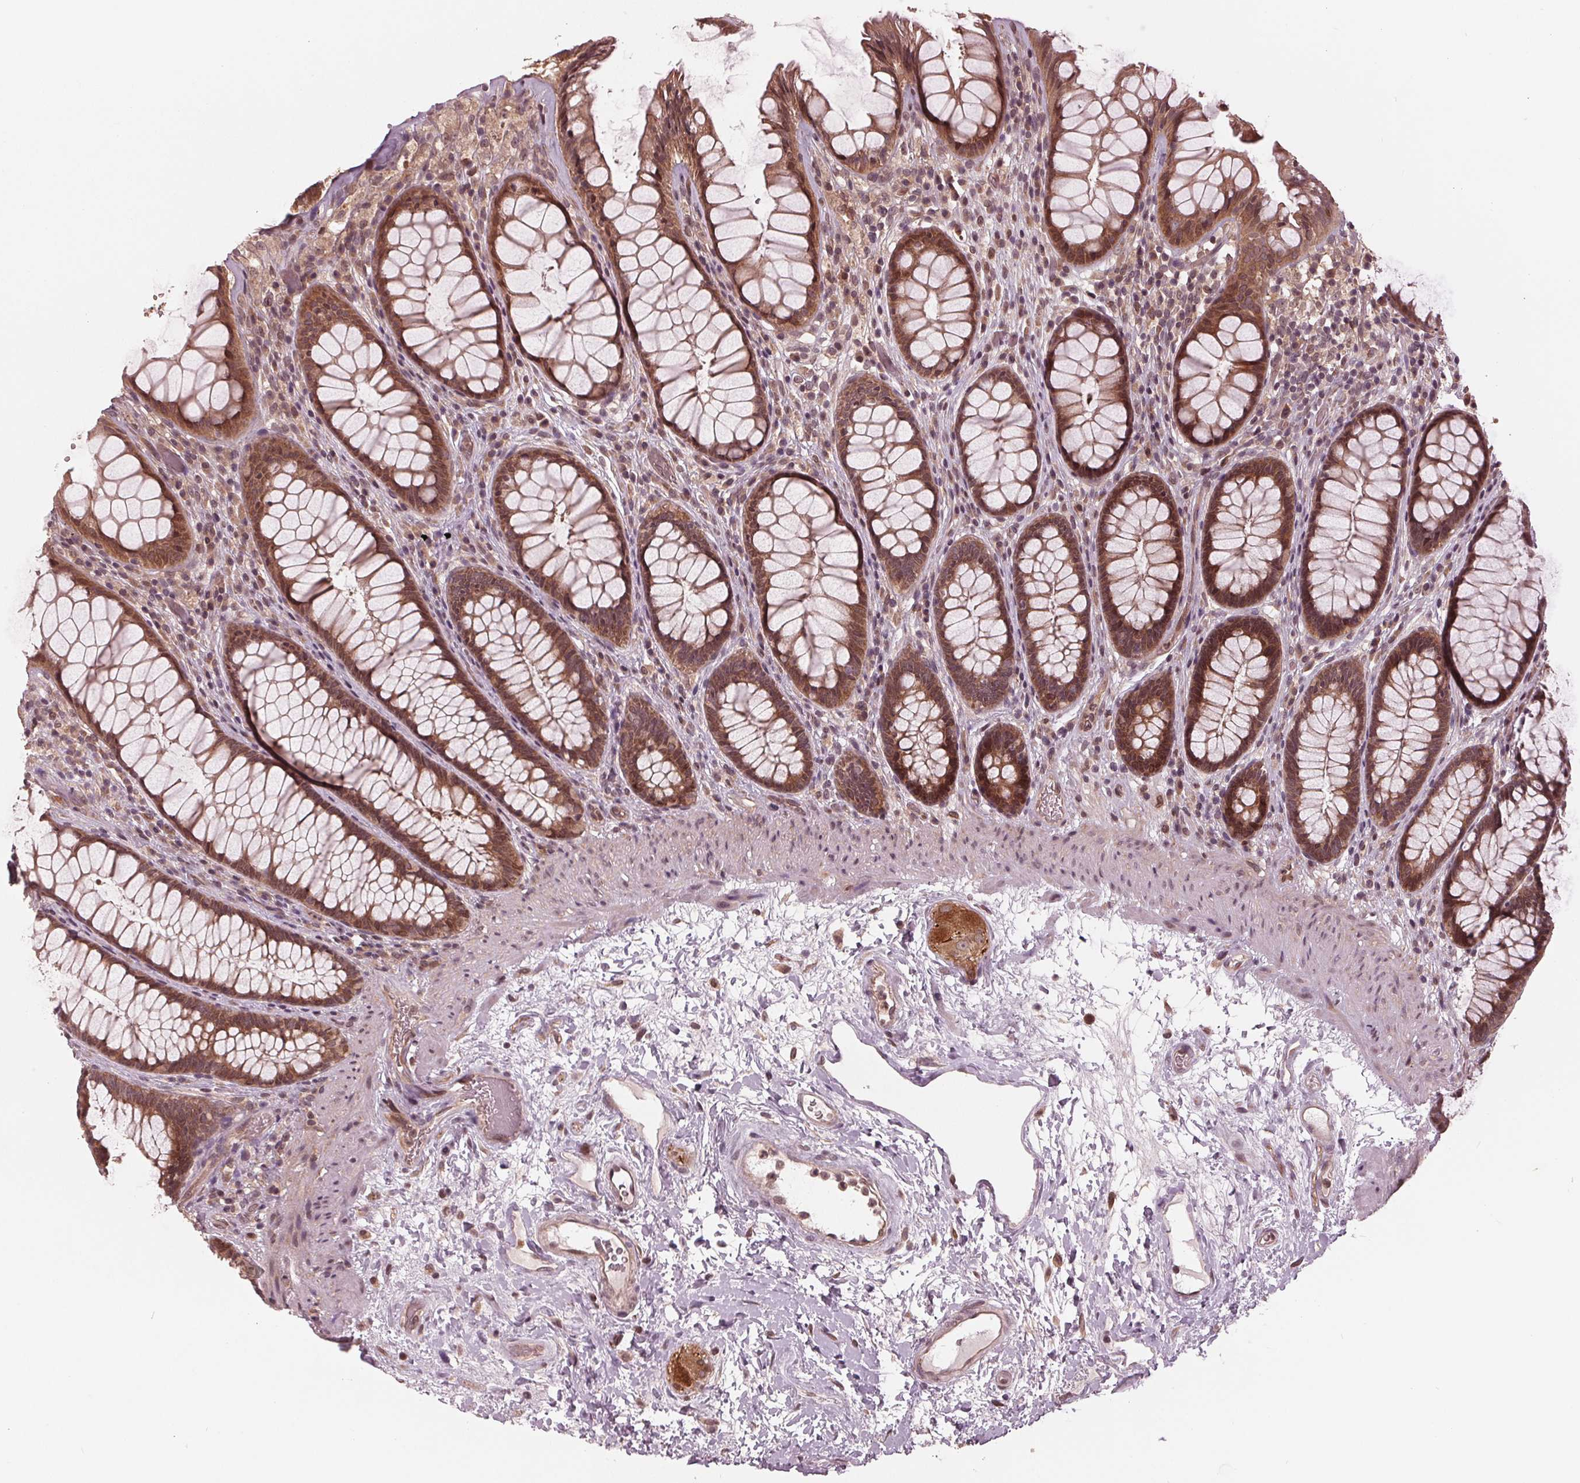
{"staining": {"intensity": "moderate", "quantity": ">75%", "location": "cytoplasmic/membranous,nuclear"}, "tissue": "rectum", "cell_type": "Glandular cells", "image_type": "normal", "snomed": [{"axis": "morphology", "description": "Normal tissue, NOS"}, {"axis": "topography", "description": "Rectum"}], "caption": "A brown stain labels moderate cytoplasmic/membranous,nuclear expression of a protein in glandular cells of normal human rectum. Using DAB (3,3'-diaminobenzidine) (brown) and hematoxylin (blue) stains, captured at high magnification using brightfield microscopy.", "gene": "ZNF471", "patient": {"sex": "male", "age": 72}}